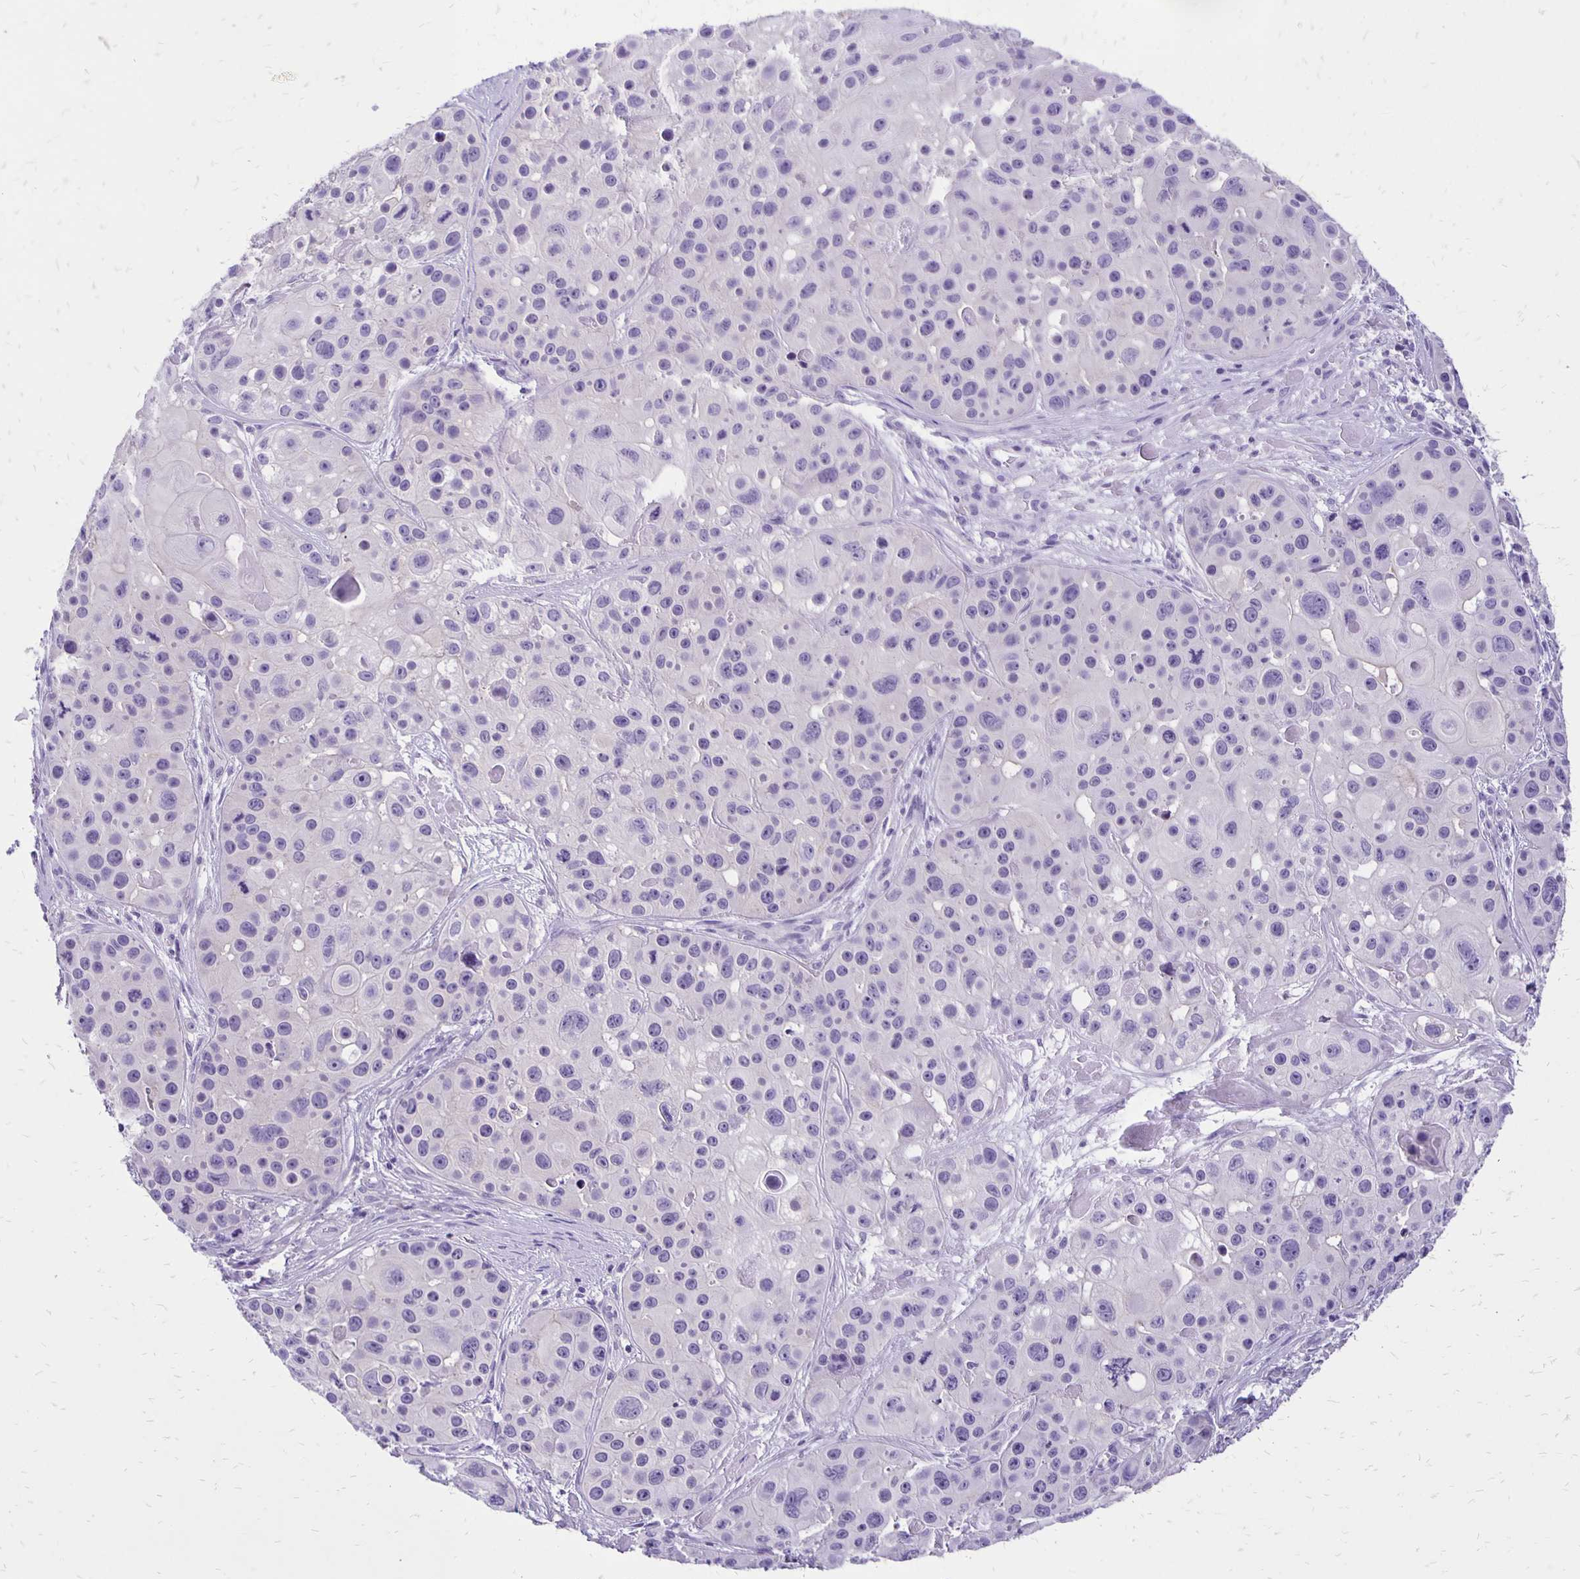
{"staining": {"intensity": "negative", "quantity": "none", "location": "none"}, "tissue": "skin cancer", "cell_type": "Tumor cells", "image_type": "cancer", "snomed": [{"axis": "morphology", "description": "Squamous cell carcinoma, NOS"}, {"axis": "topography", "description": "Skin"}], "caption": "IHC histopathology image of neoplastic tissue: human skin cancer (squamous cell carcinoma) stained with DAB (3,3'-diaminobenzidine) shows no significant protein positivity in tumor cells. (IHC, brightfield microscopy, high magnification).", "gene": "ANKRD45", "patient": {"sex": "male", "age": 92}}